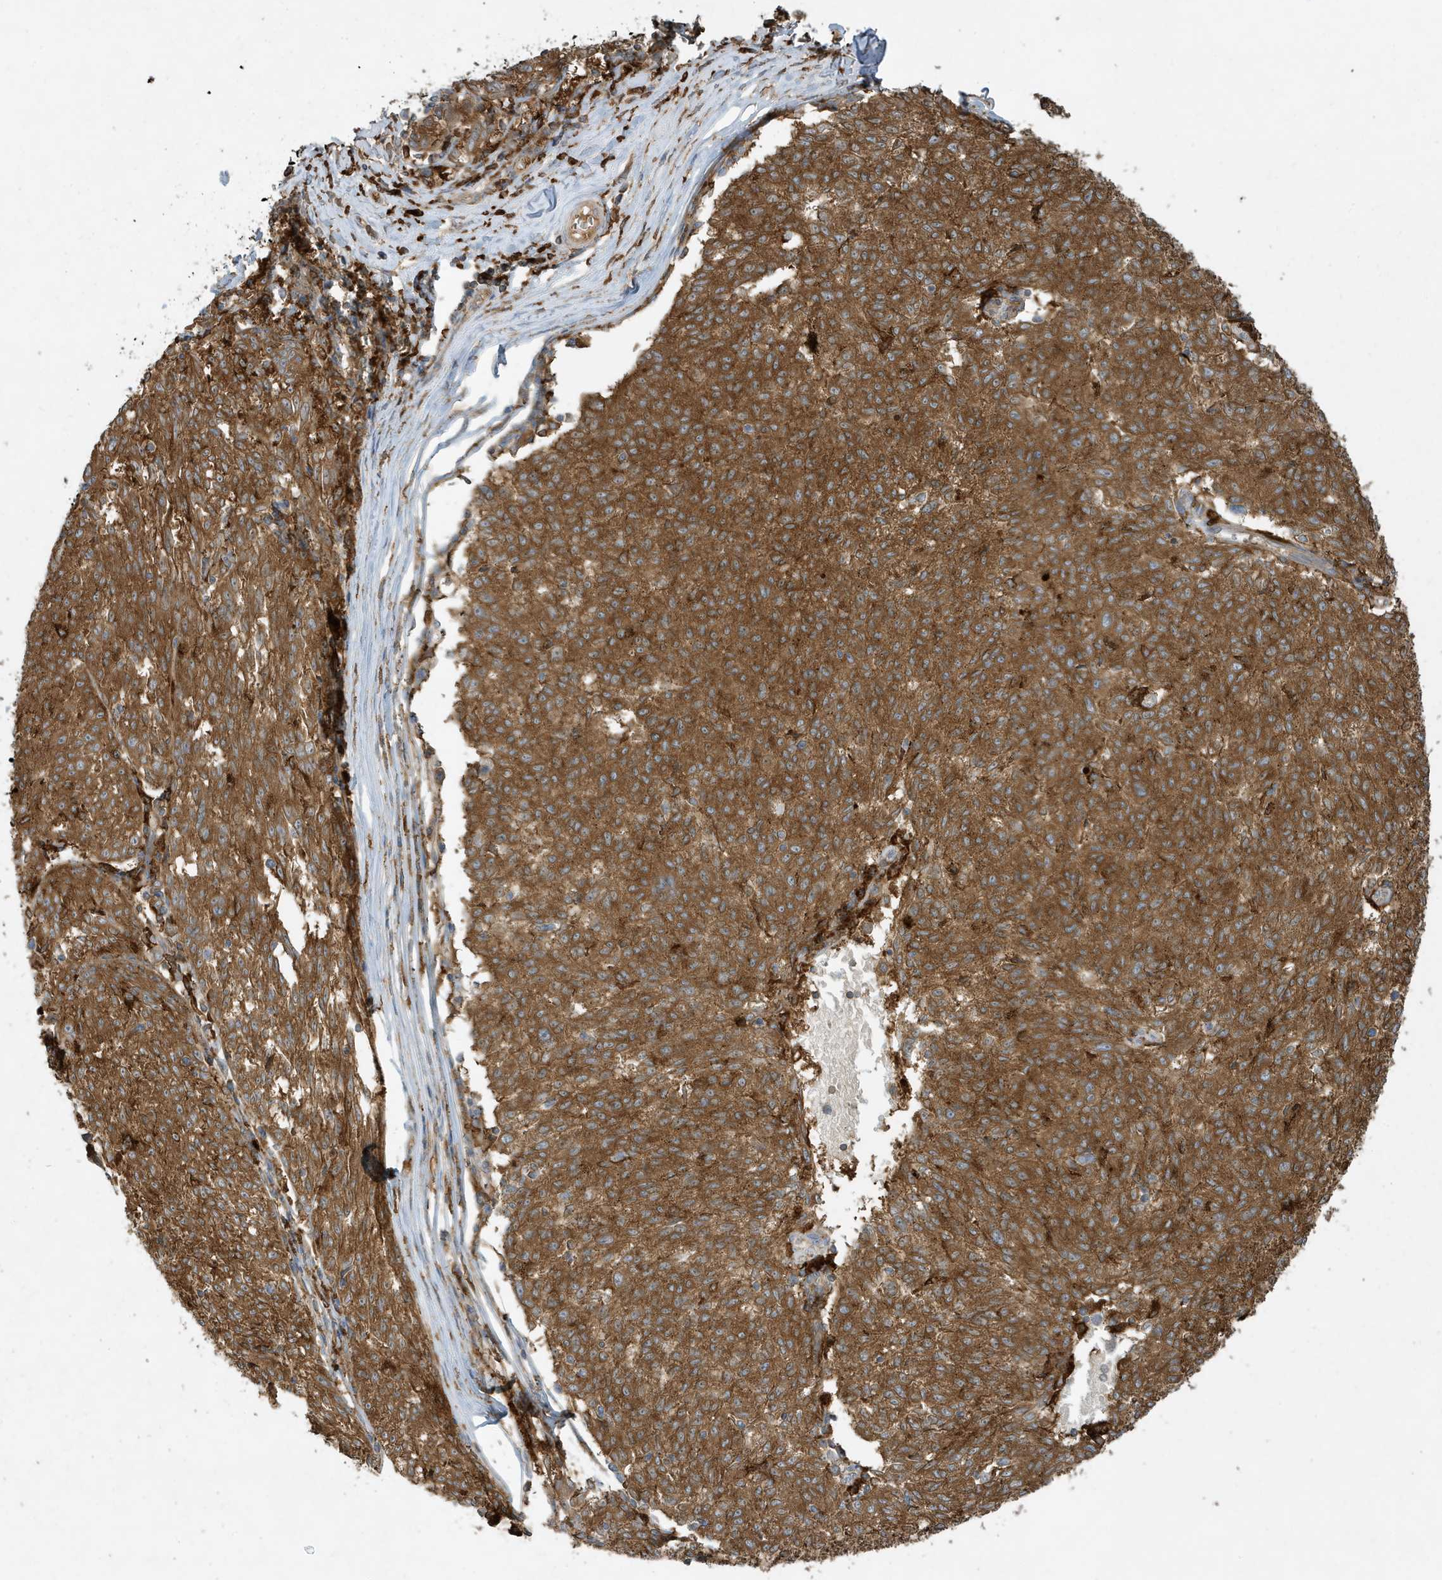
{"staining": {"intensity": "strong", "quantity": ">75%", "location": "cytoplasmic/membranous"}, "tissue": "melanoma", "cell_type": "Tumor cells", "image_type": "cancer", "snomed": [{"axis": "morphology", "description": "Malignant melanoma, NOS"}, {"axis": "topography", "description": "Skin"}], "caption": "The micrograph shows staining of melanoma, revealing strong cytoplasmic/membranous protein staining (brown color) within tumor cells.", "gene": "ABTB1", "patient": {"sex": "female", "age": 72}}